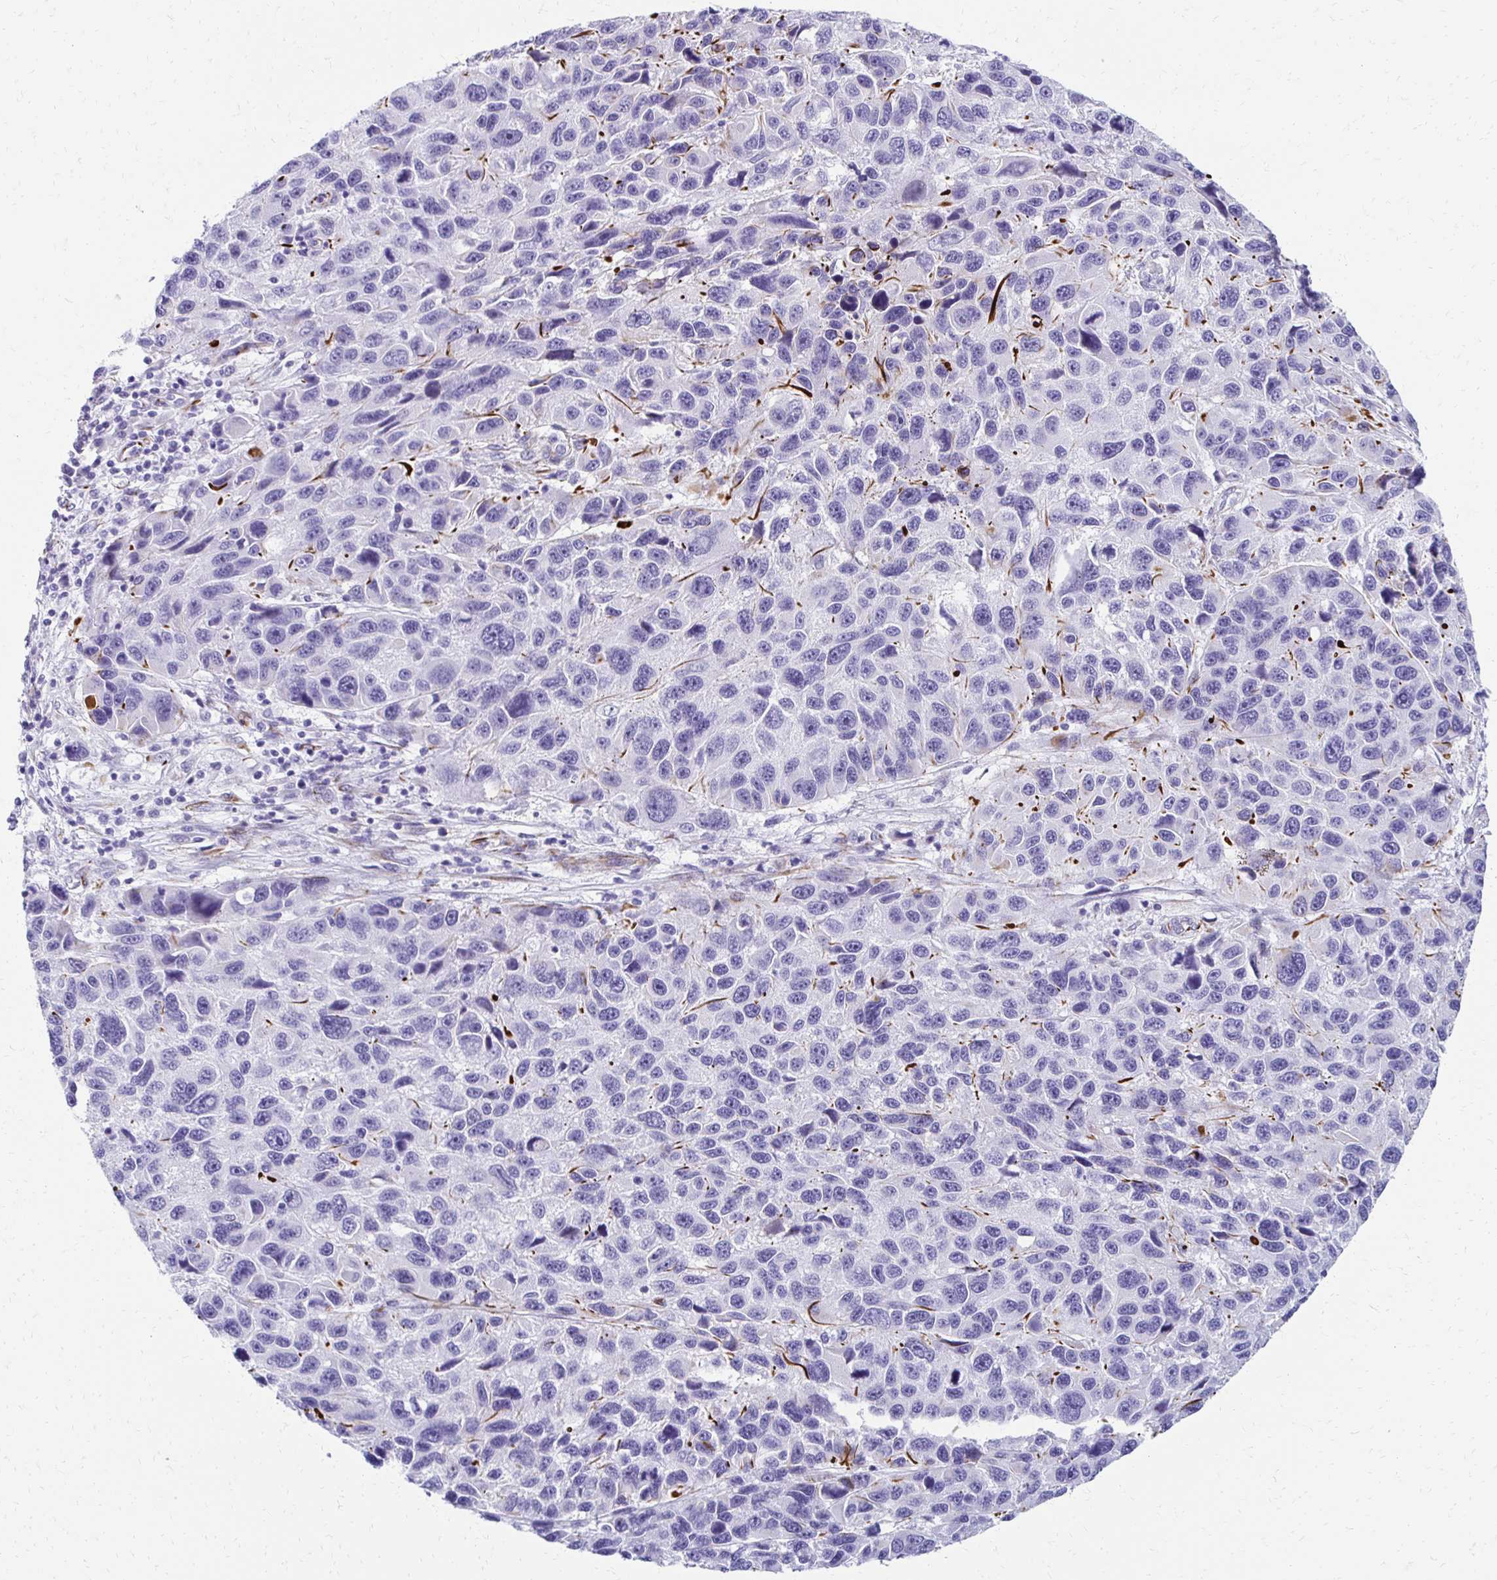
{"staining": {"intensity": "negative", "quantity": "none", "location": "none"}, "tissue": "melanoma", "cell_type": "Tumor cells", "image_type": "cancer", "snomed": [{"axis": "morphology", "description": "Malignant melanoma, NOS"}, {"axis": "topography", "description": "Skin"}], "caption": "Tumor cells show no significant protein staining in melanoma. (DAB IHC visualized using brightfield microscopy, high magnification).", "gene": "TMEM54", "patient": {"sex": "male", "age": 53}}